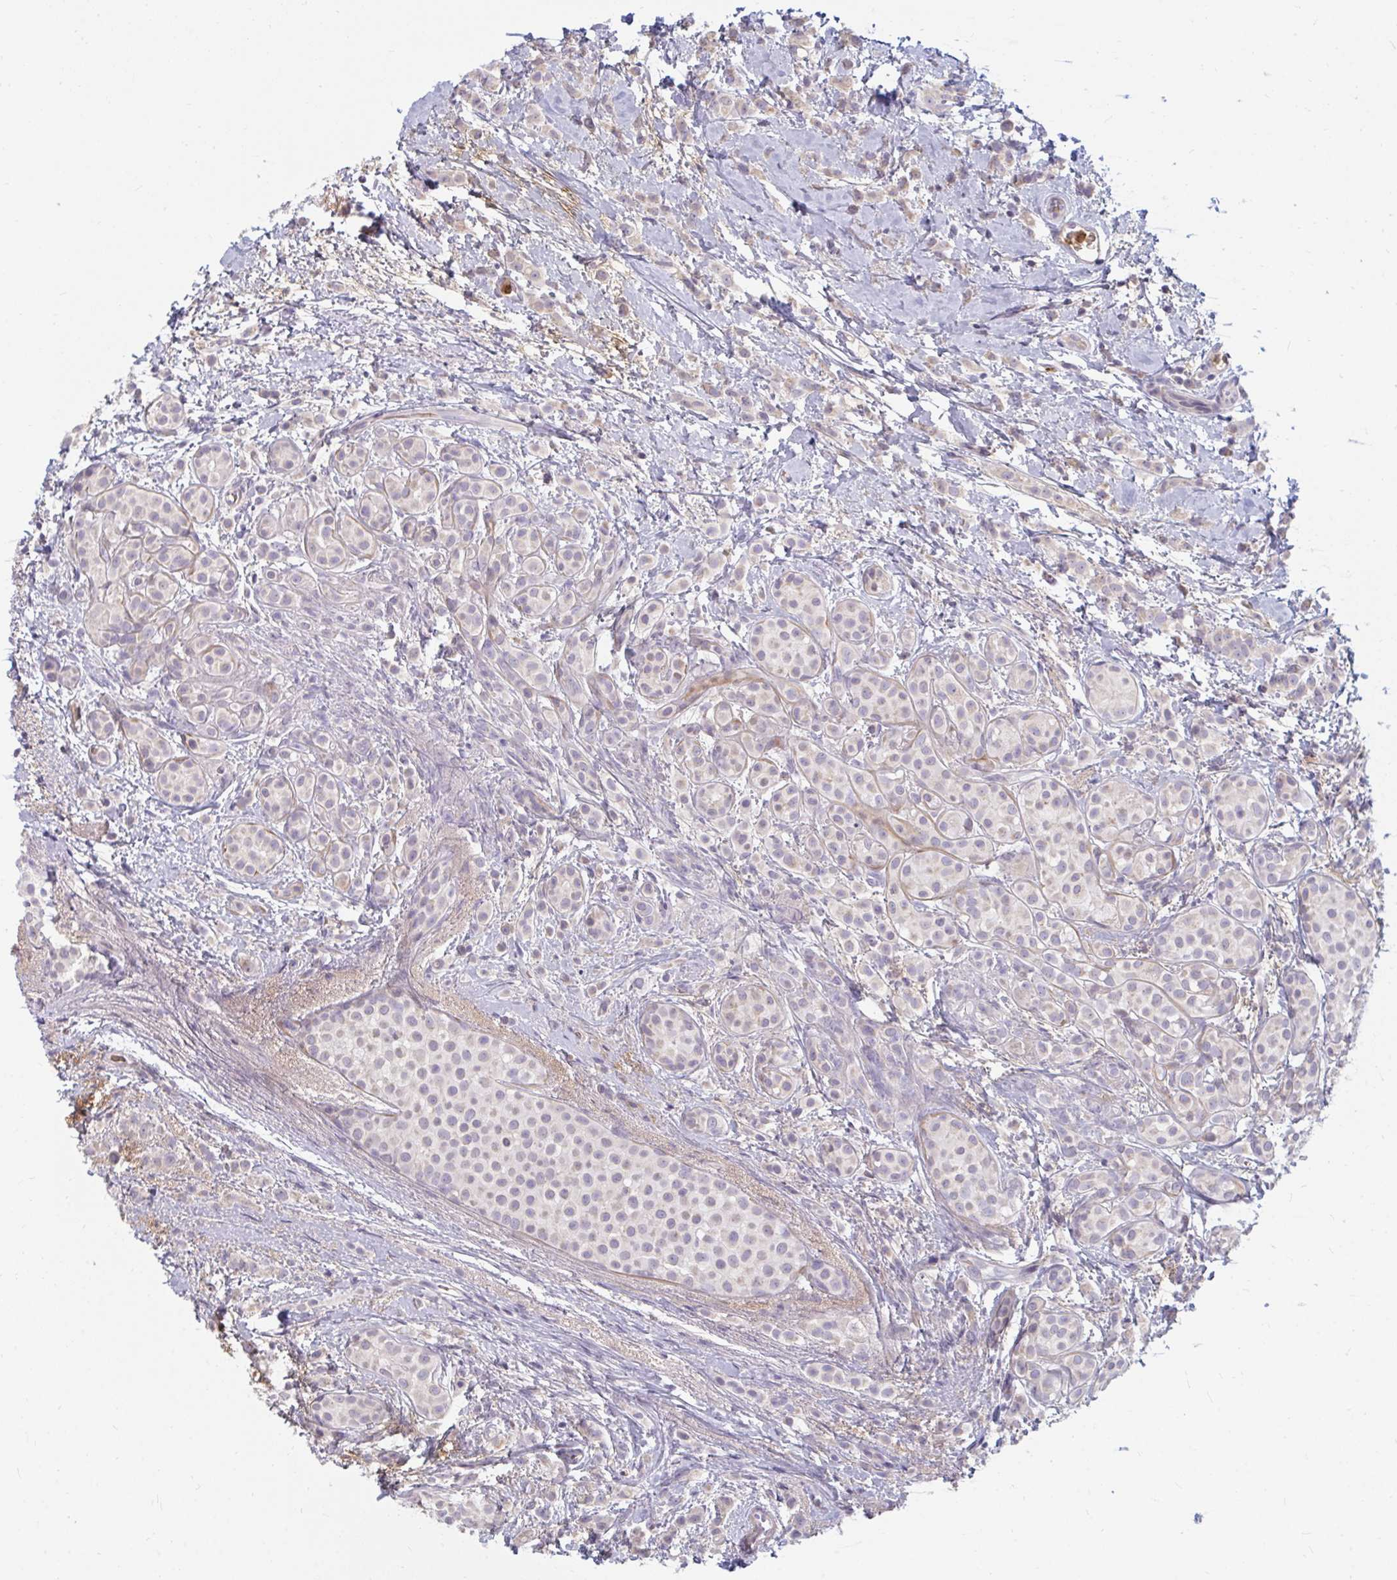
{"staining": {"intensity": "negative", "quantity": "none", "location": "none"}, "tissue": "breast cancer", "cell_type": "Tumor cells", "image_type": "cancer", "snomed": [{"axis": "morphology", "description": "Lobular carcinoma"}, {"axis": "topography", "description": "Breast"}], "caption": "Immunohistochemistry (IHC) histopathology image of breast lobular carcinoma stained for a protein (brown), which displays no staining in tumor cells.", "gene": "RAB33A", "patient": {"sex": "female", "age": 68}}